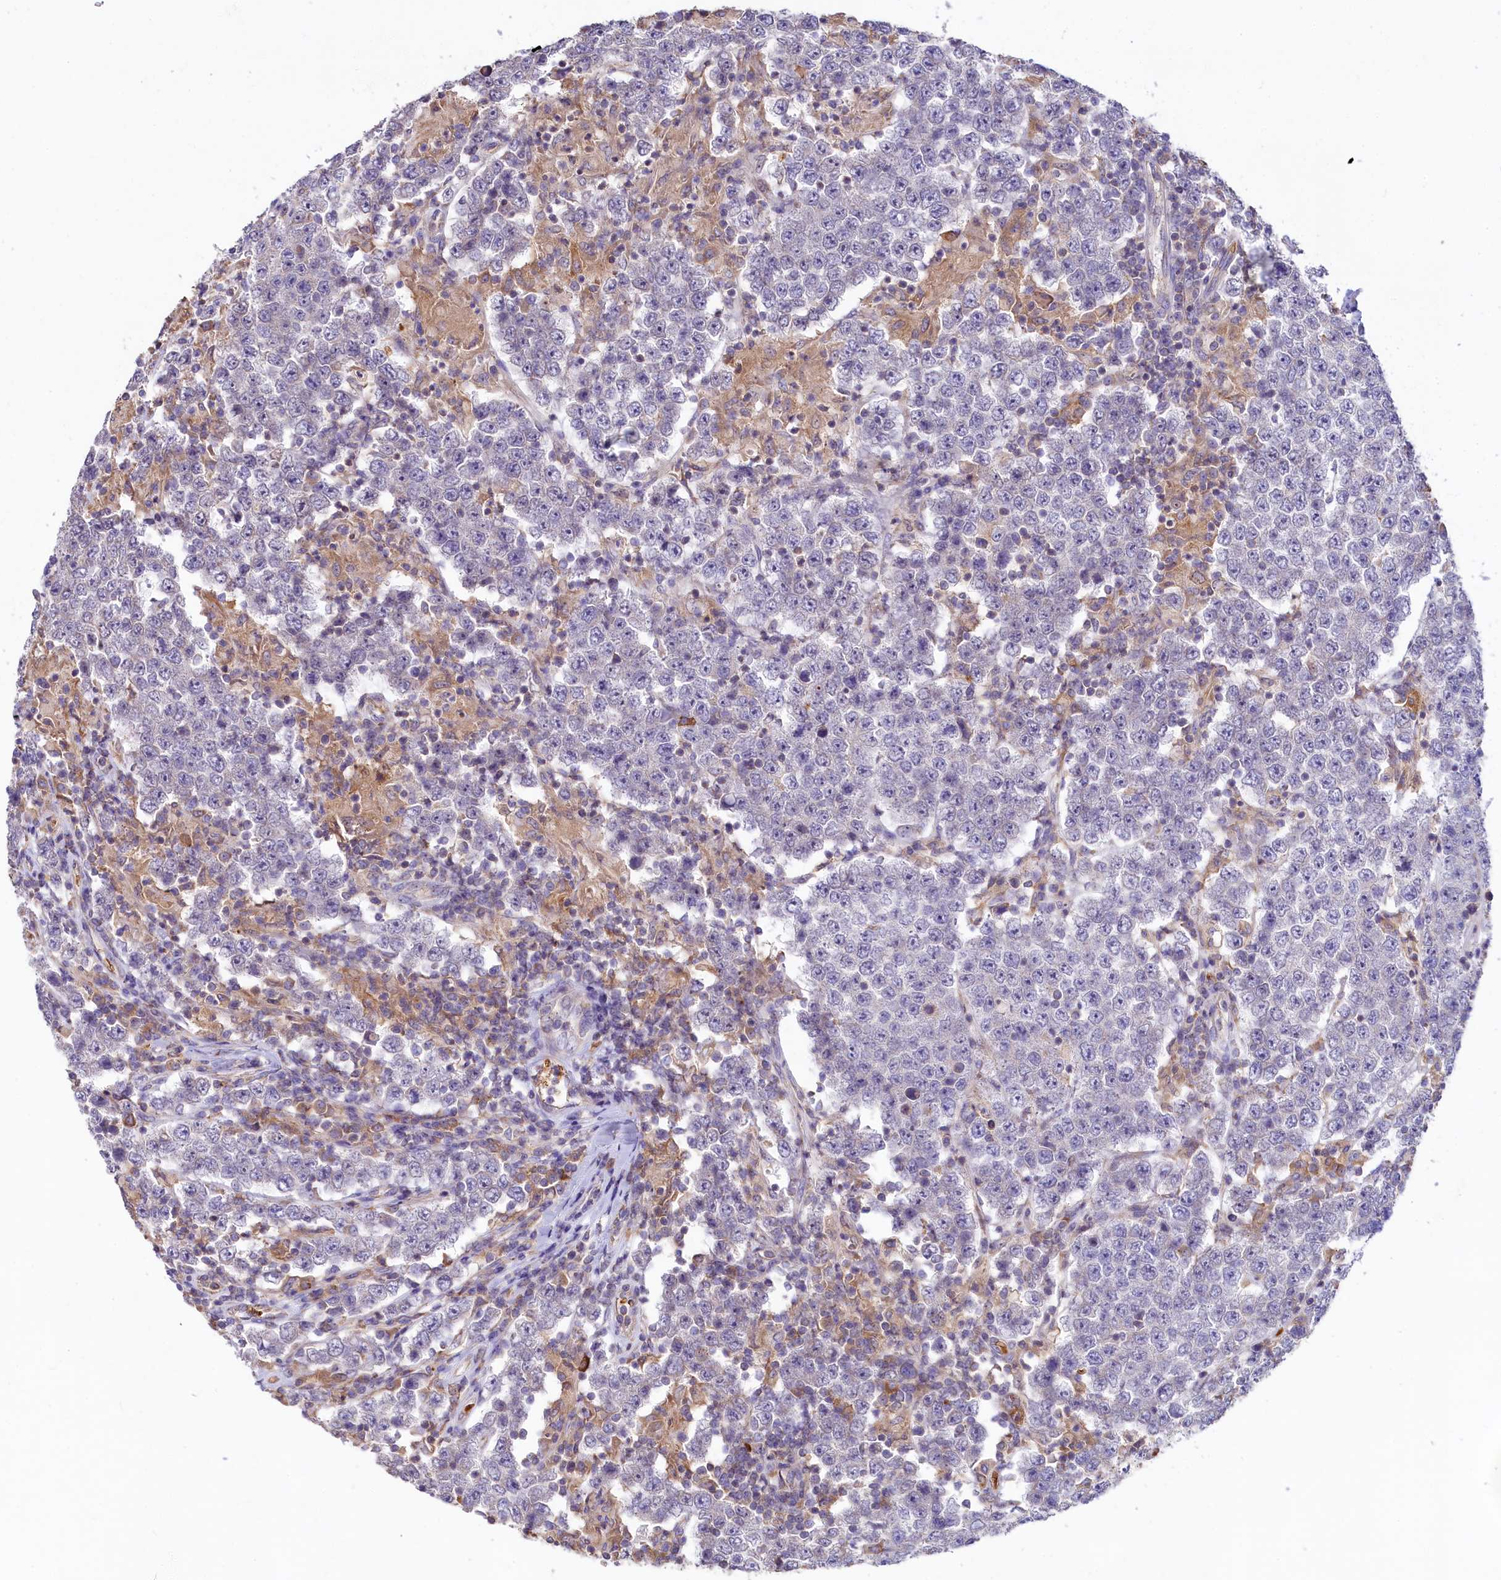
{"staining": {"intensity": "negative", "quantity": "none", "location": "none"}, "tissue": "testis cancer", "cell_type": "Tumor cells", "image_type": "cancer", "snomed": [{"axis": "morphology", "description": "Normal tissue, NOS"}, {"axis": "morphology", "description": "Urothelial carcinoma, High grade"}, {"axis": "morphology", "description": "Seminoma, NOS"}, {"axis": "morphology", "description": "Carcinoma, Embryonal, NOS"}, {"axis": "topography", "description": "Urinary bladder"}, {"axis": "topography", "description": "Testis"}], "caption": "The micrograph reveals no significant expression in tumor cells of testis urothelial carcinoma (high-grade).", "gene": "HPS6", "patient": {"sex": "male", "age": 41}}